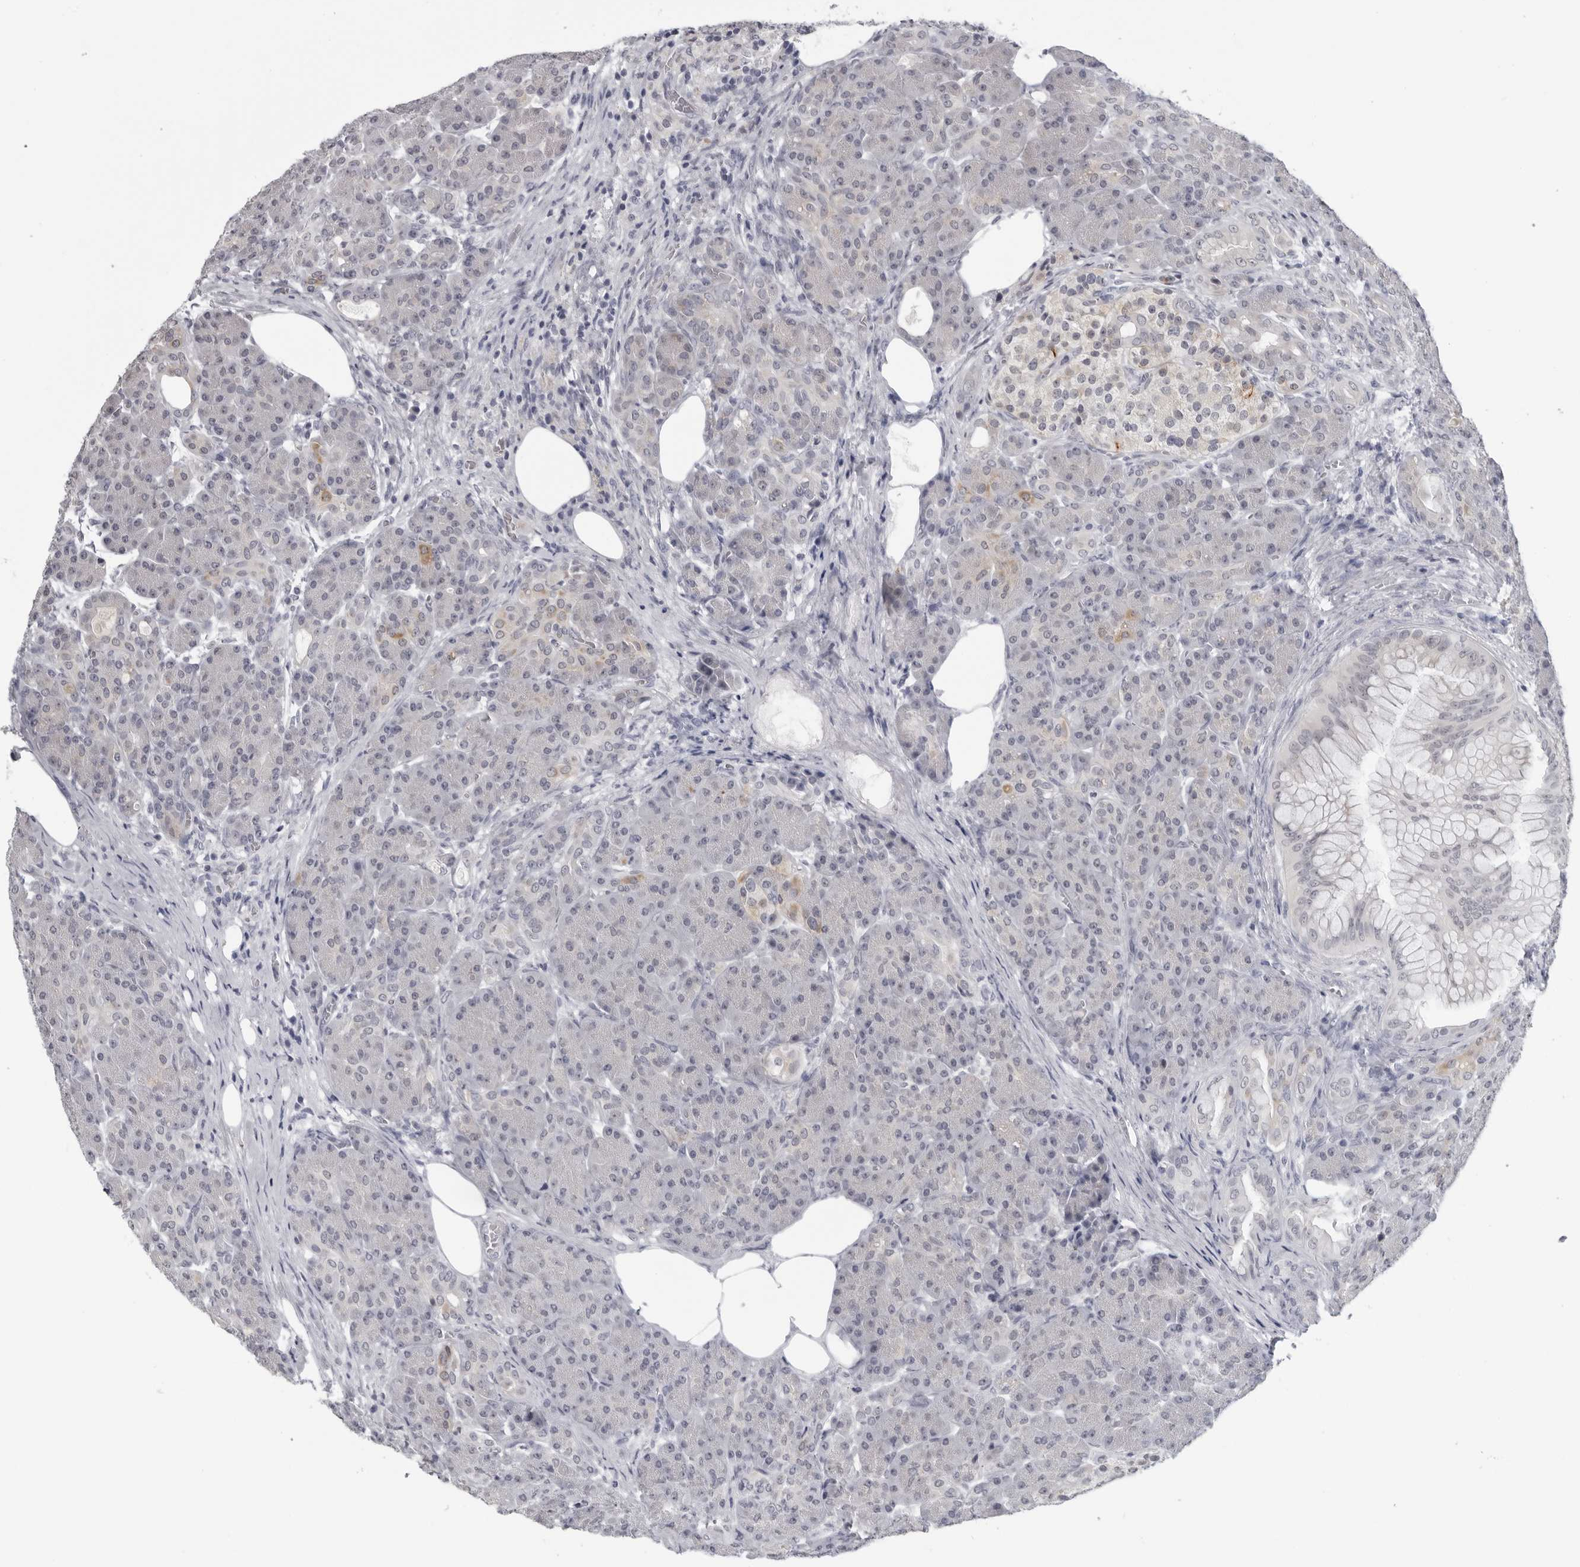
{"staining": {"intensity": "negative", "quantity": "none", "location": "none"}, "tissue": "pancreas", "cell_type": "Exocrine glandular cells", "image_type": "normal", "snomed": [{"axis": "morphology", "description": "Normal tissue, NOS"}, {"axis": "topography", "description": "Pancreas"}], "caption": "Exocrine glandular cells are negative for brown protein staining in unremarkable pancreas. (DAB IHC with hematoxylin counter stain).", "gene": "OPLAH", "patient": {"sex": "male", "age": 63}}